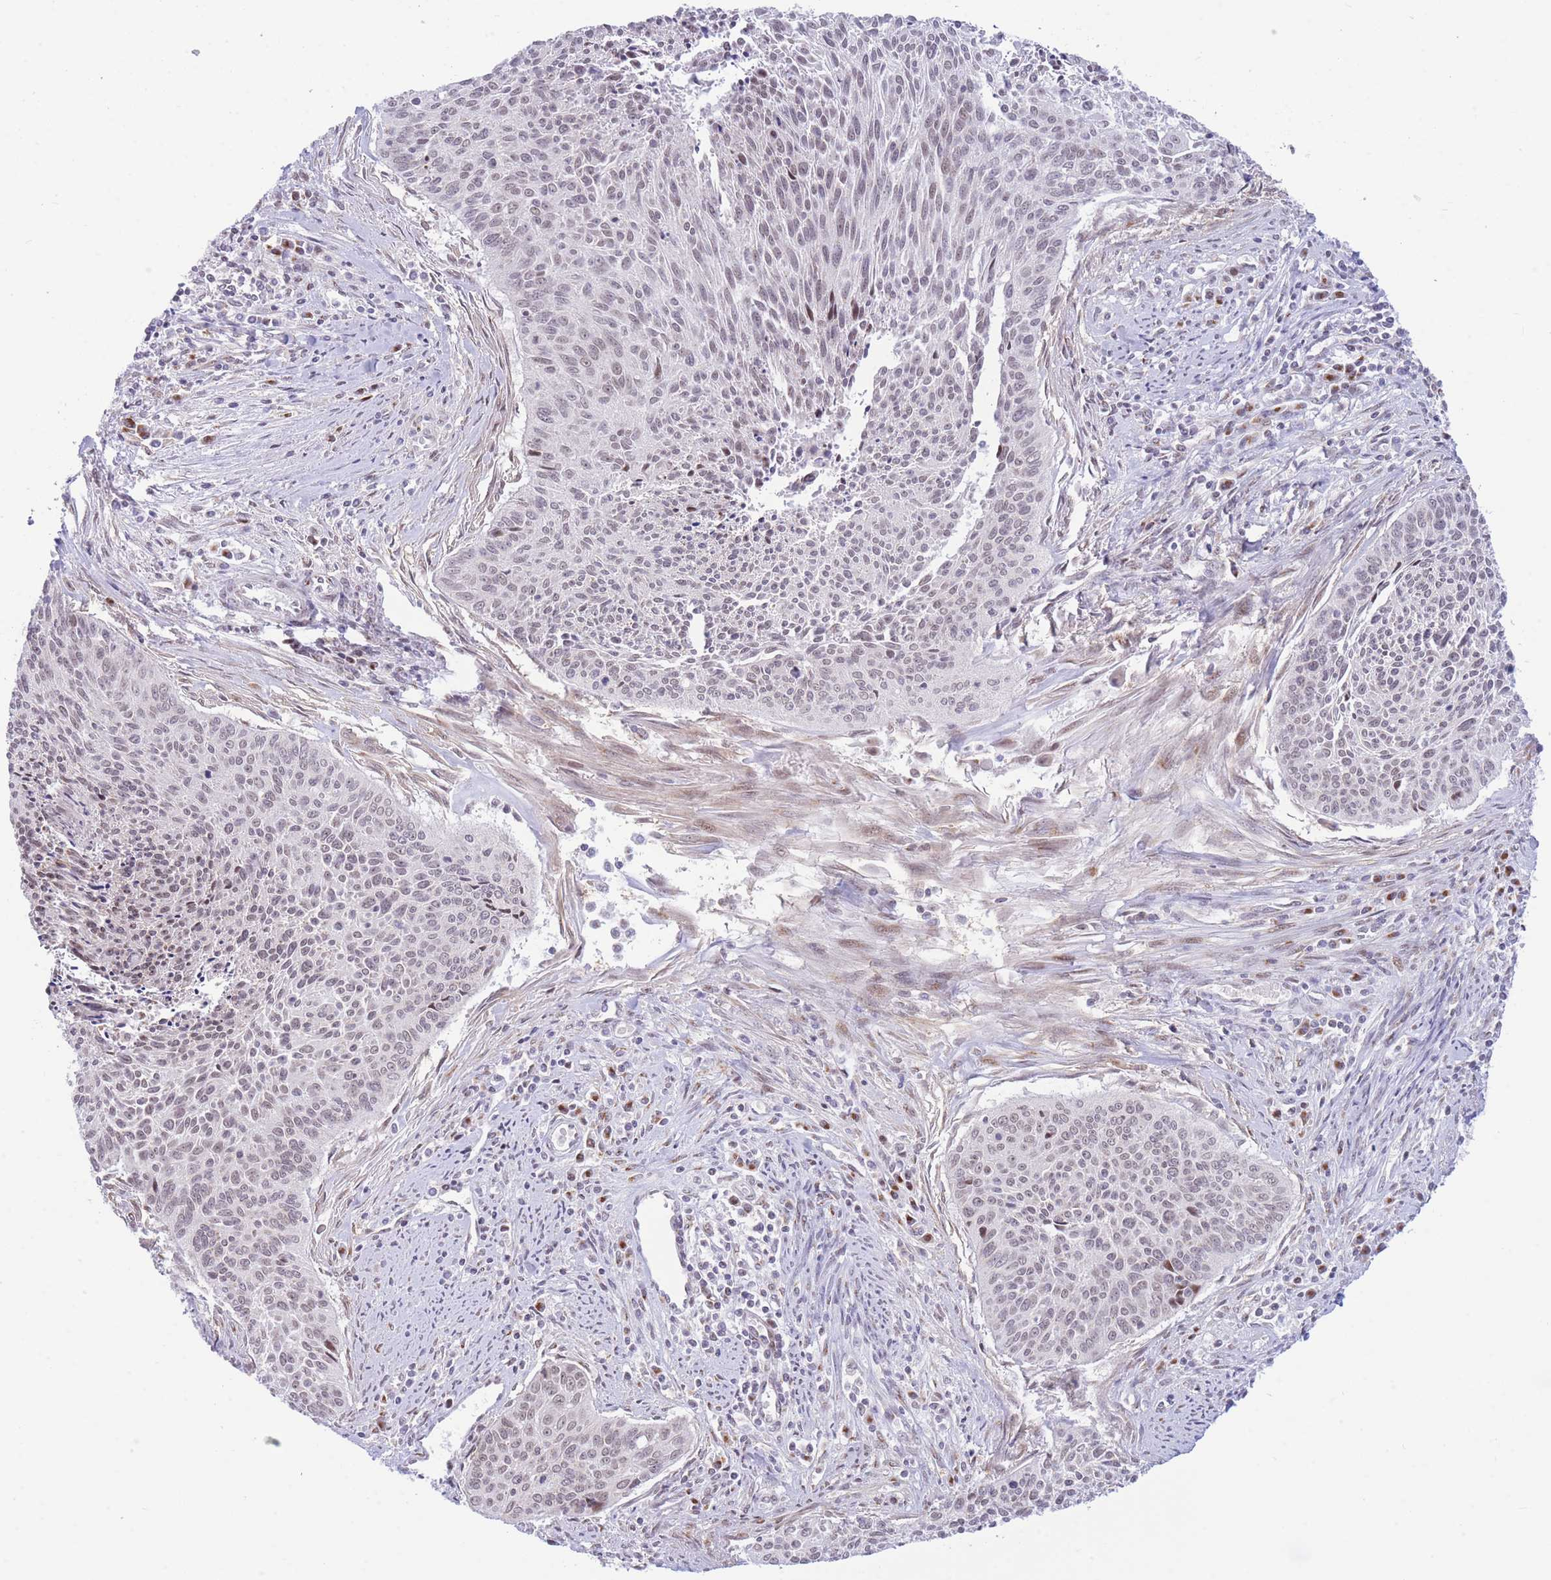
{"staining": {"intensity": "moderate", "quantity": "25%-75%", "location": "cytoplasmic/membranous,nuclear"}, "tissue": "cervical cancer", "cell_type": "Tumor cells", "image_type": "cancer", "snomed": [{"axis": "morphology", "description": "Squamous cell carcinoma, NOS"}, {"axis": "topography", "description": "Cervix"}], "caption": "Immunohistochemistry (IHC) image of neoplastic tissue: human squamous cell carcinoma (cervical) stained using immunohistochemistry exhibits medium levels of moderate protein expression localized specifically in the cytoplasmic/membranous and nuclear of tumor cells, appearing as a cytoplasmic/membranous and nuclear brown color.", "gene": "INO80C", "patient": {"sex": "female", "age": 55}}